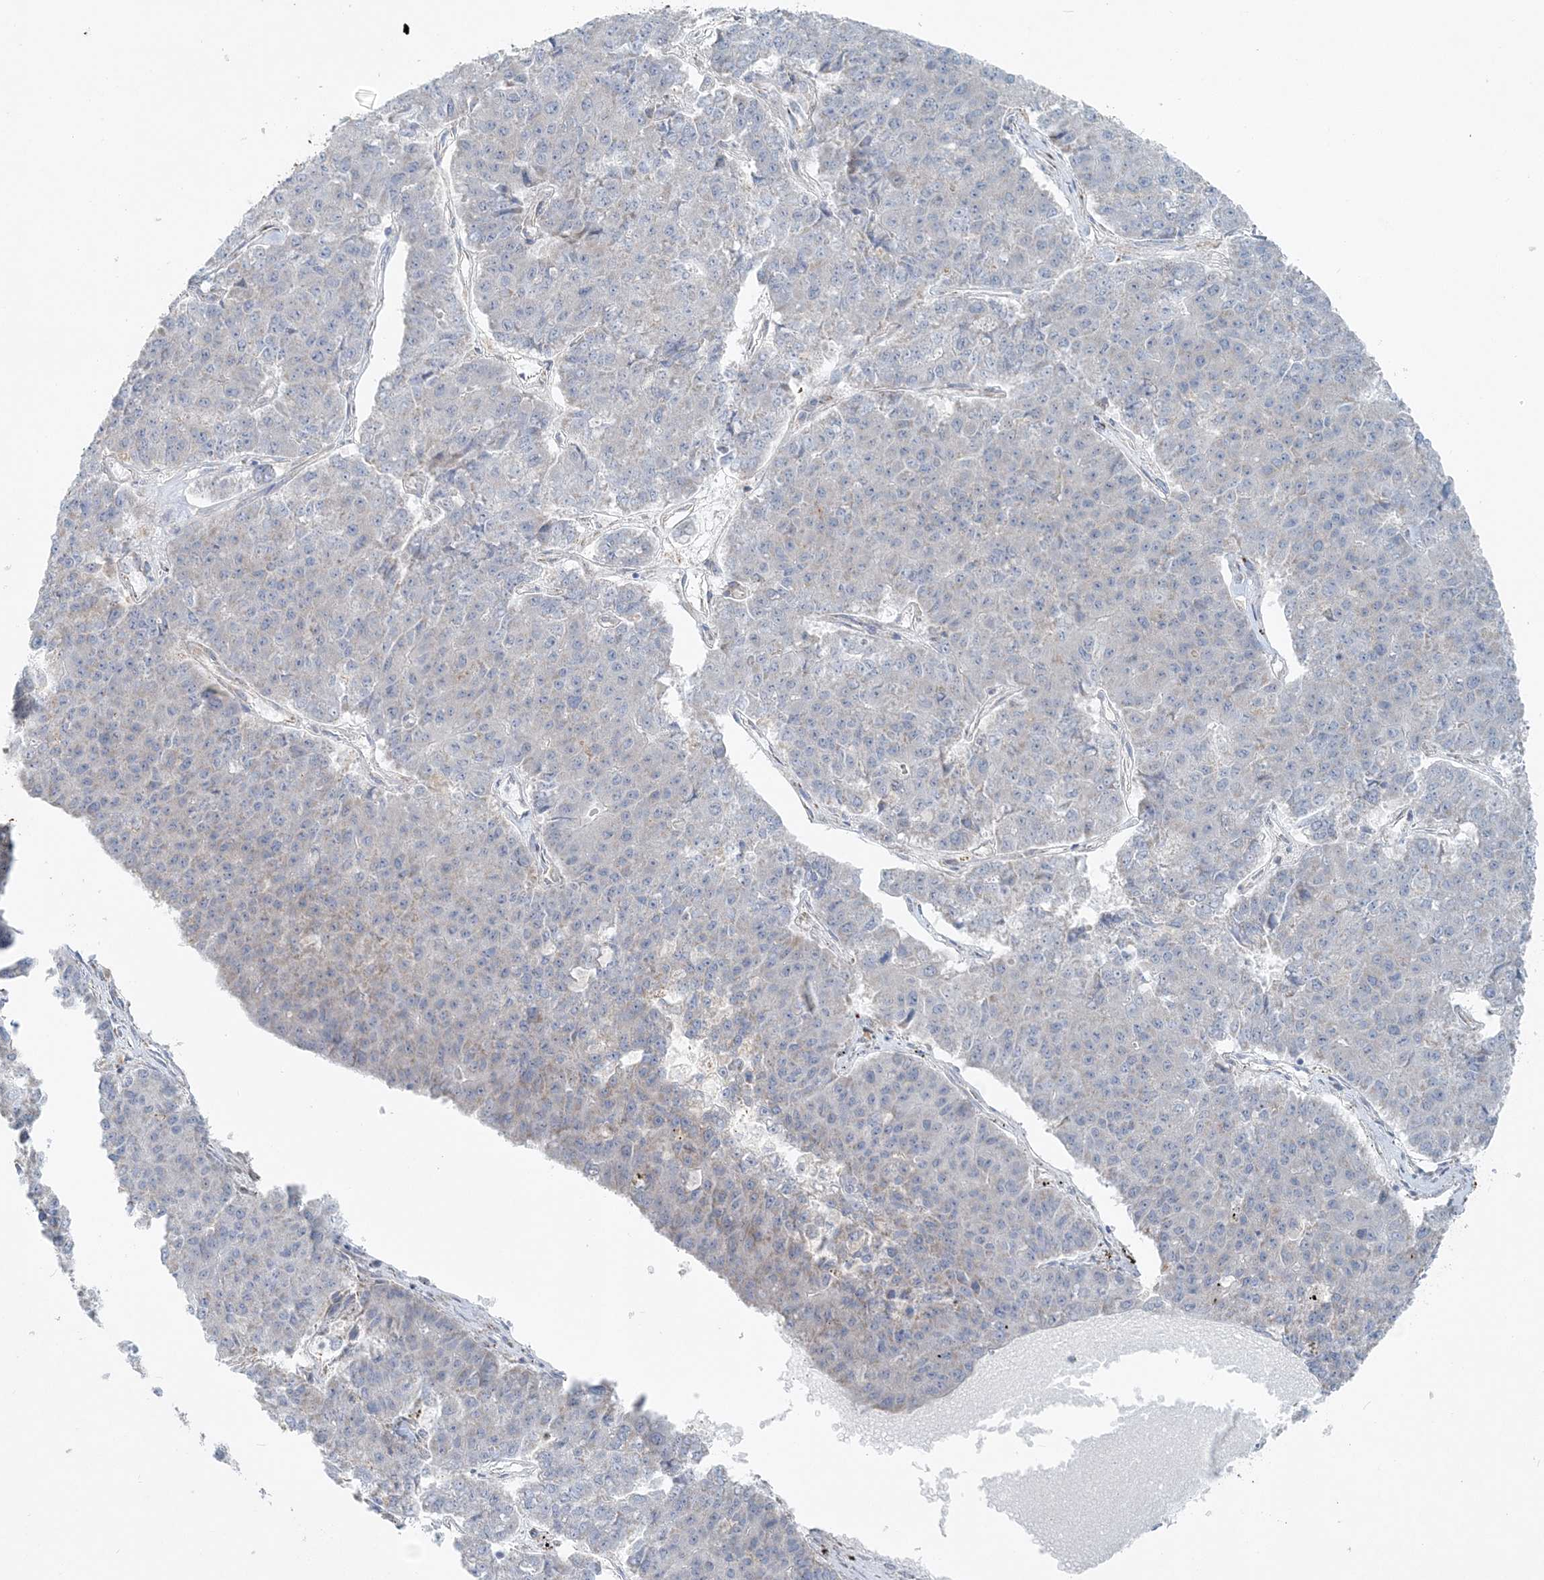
{"staining": {"intensity": "negative", "quantity": "none", "location": "none"}, "tissue": "pancreatic cancer", "cell_type": "Tumor cells", "image_type": "cancer", "snomed": [{"axis": "morphology", "description": "Adenocarcinoma, NOS"}, {"axis": "topography", "description": "Pancreas"}], "caption": "This is an IHC image of pancreatic adenocarcinoma. There is no staining in tumor cells.", "gene": "PCCB", "patient": {"sex": "male", "age": 50}}